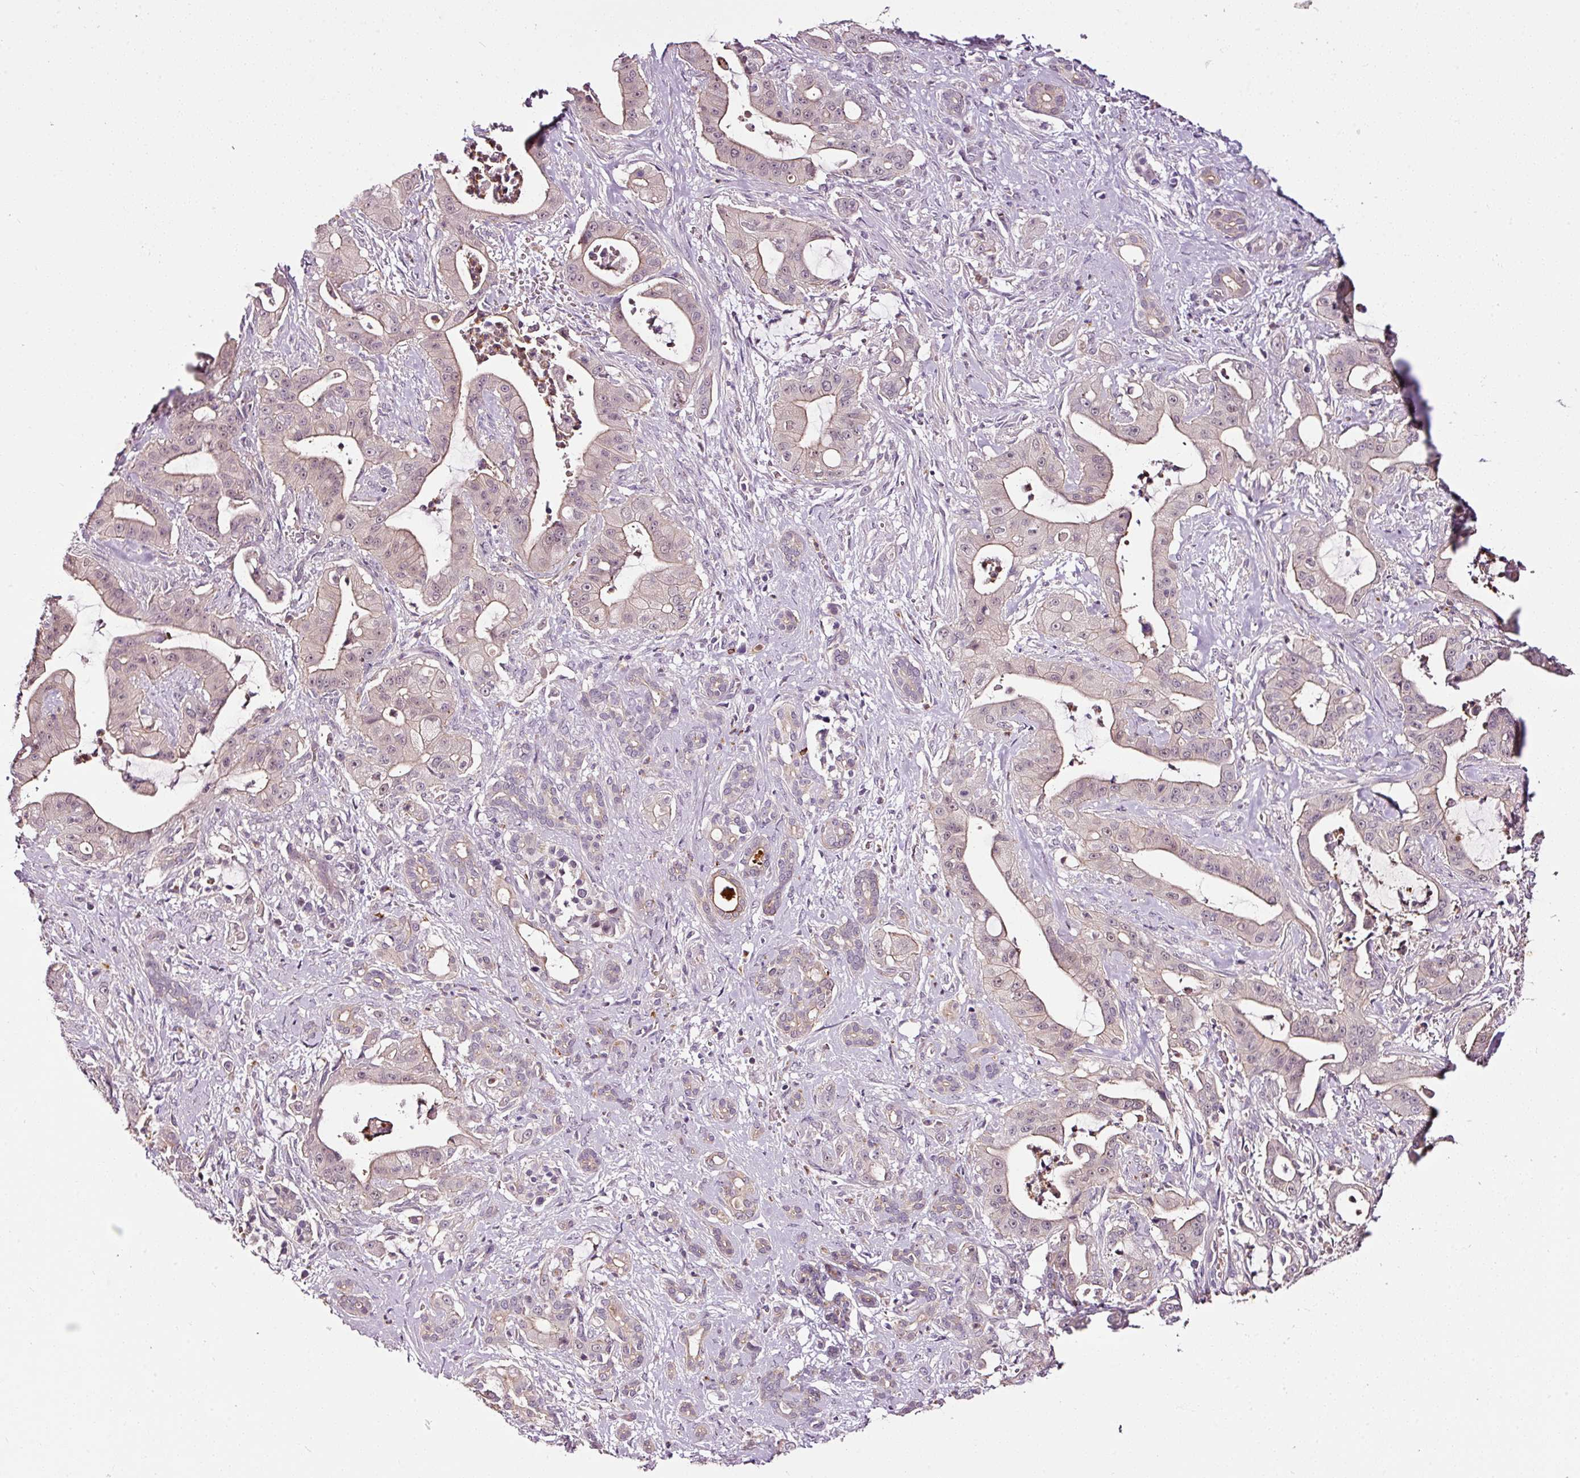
{"staining": {"intensity": "negative", "quantity": "none", "location": "none"}, "tissue": "pancreatic cancer", "cell_type": "Tumor cells", "image_type": "cancer", "snomed": [{"axis": "morphology", "description": "Adenocarcinoma, NOS"}, {"axis": "topography", "description": "Pancreas"}], "caption": "This is a image of immunohistochemistry staining of adenocarcinoma (pancreatic), which shows no staining in tumor cells.", "gene": "ABCB4", "patient": {"sex": "male", "age": 57}}